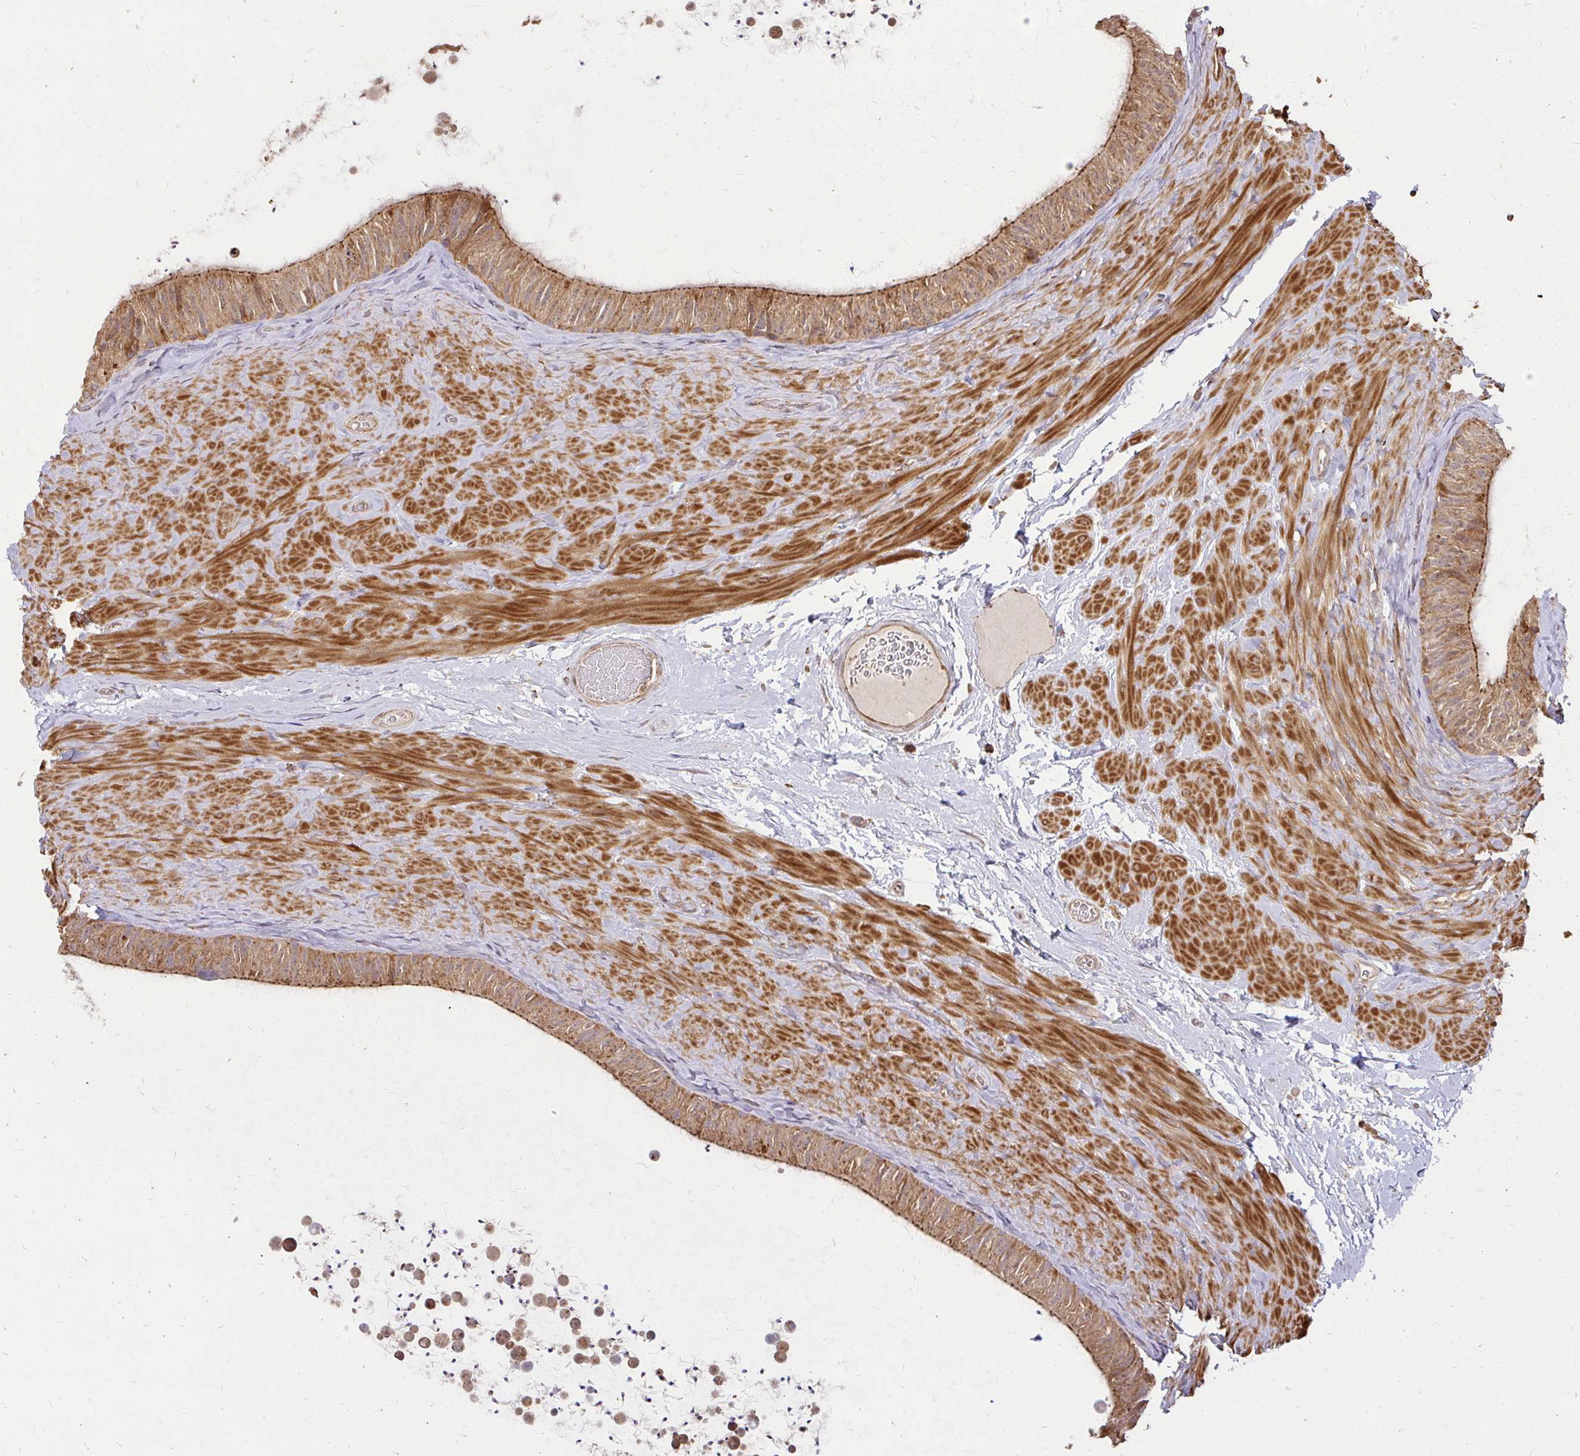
{"staining": {"intensity": "strong", "quantity": ">75%", "location": "cytoplasmic/membranous"}, "tissue": "epididymis", "cell_type": "Glandular cells", "image_type": "normal", "snomed": [{"axis": "morphology", "description": "Normal tissue, NOS"}, {"axis": "topography", "description": "Epididymis, spermatic cord, NOS"}, {"axis": "topography", "description": "Epididymis"}], "caption": "Protein expression analysis of unremarkable epididymis exhibits strong cytoplasmic/membranous staining in approximately >75% of glandular cells. Using DAB (brown) and hematoxylin (blue) stains, captured at high magnification using brightfield microscopy.", "gene": "GNS", "patient": {"sex": "male", "age": 31}}